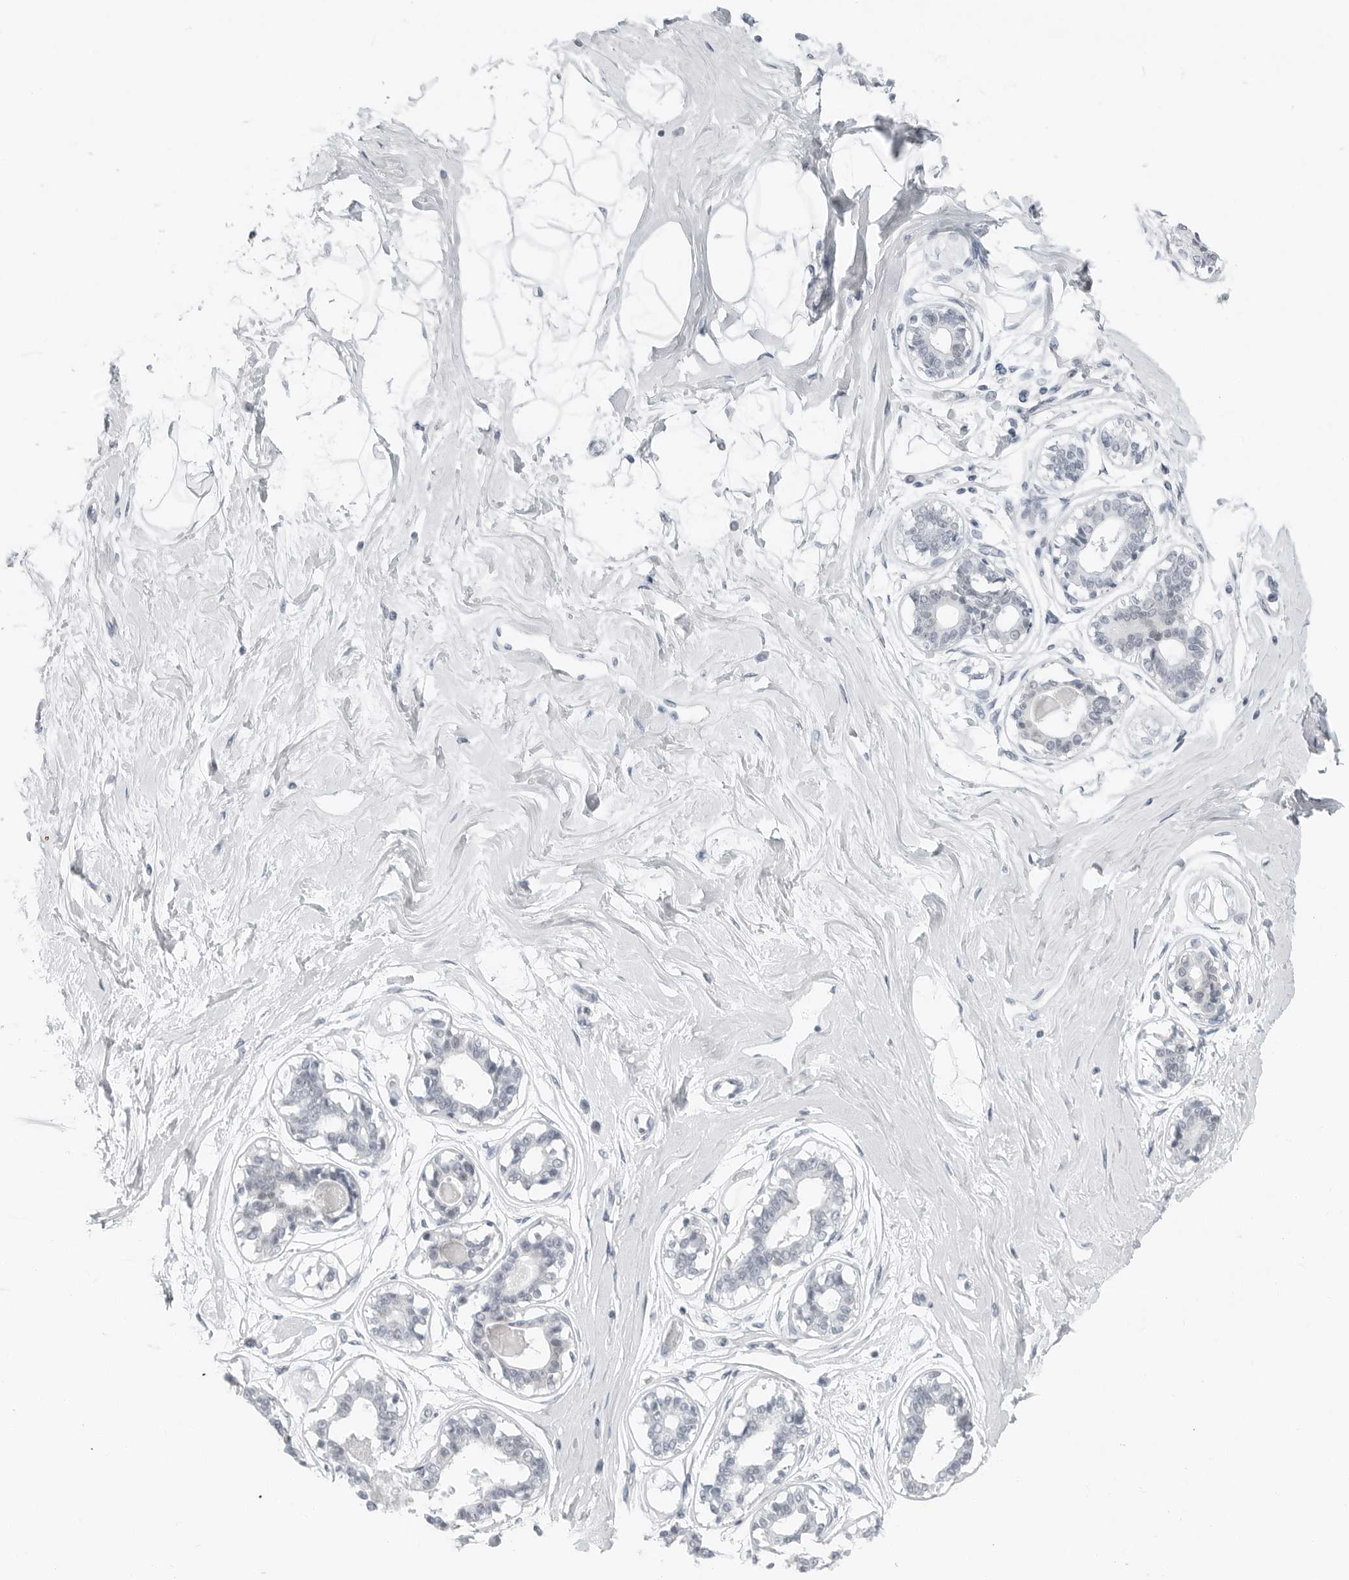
{"staining": {"intensity": "negative", "quantity": "none", "location": "none"}, "tissue": "breast", "cell_type": "Adipocytes", "image_type": "normal", "snomed": [{"axis": "morphology", "description": "Normal tissue, NOS"}, {"axis": "topography", "description": "Breast"}], "caption": "Immunohistochemistry (IHC) histopathology image of unremarkable human breast stained for a protein (brown), which displays no positivity in adipocytes. (DAB (3,3'-diaminobenzidine) immunohistochemistry (IHC) visualized using brightfield microscopy, high magnification).", "gene": "XIRP1", "patient": {"sex": "female", "age": 45}}